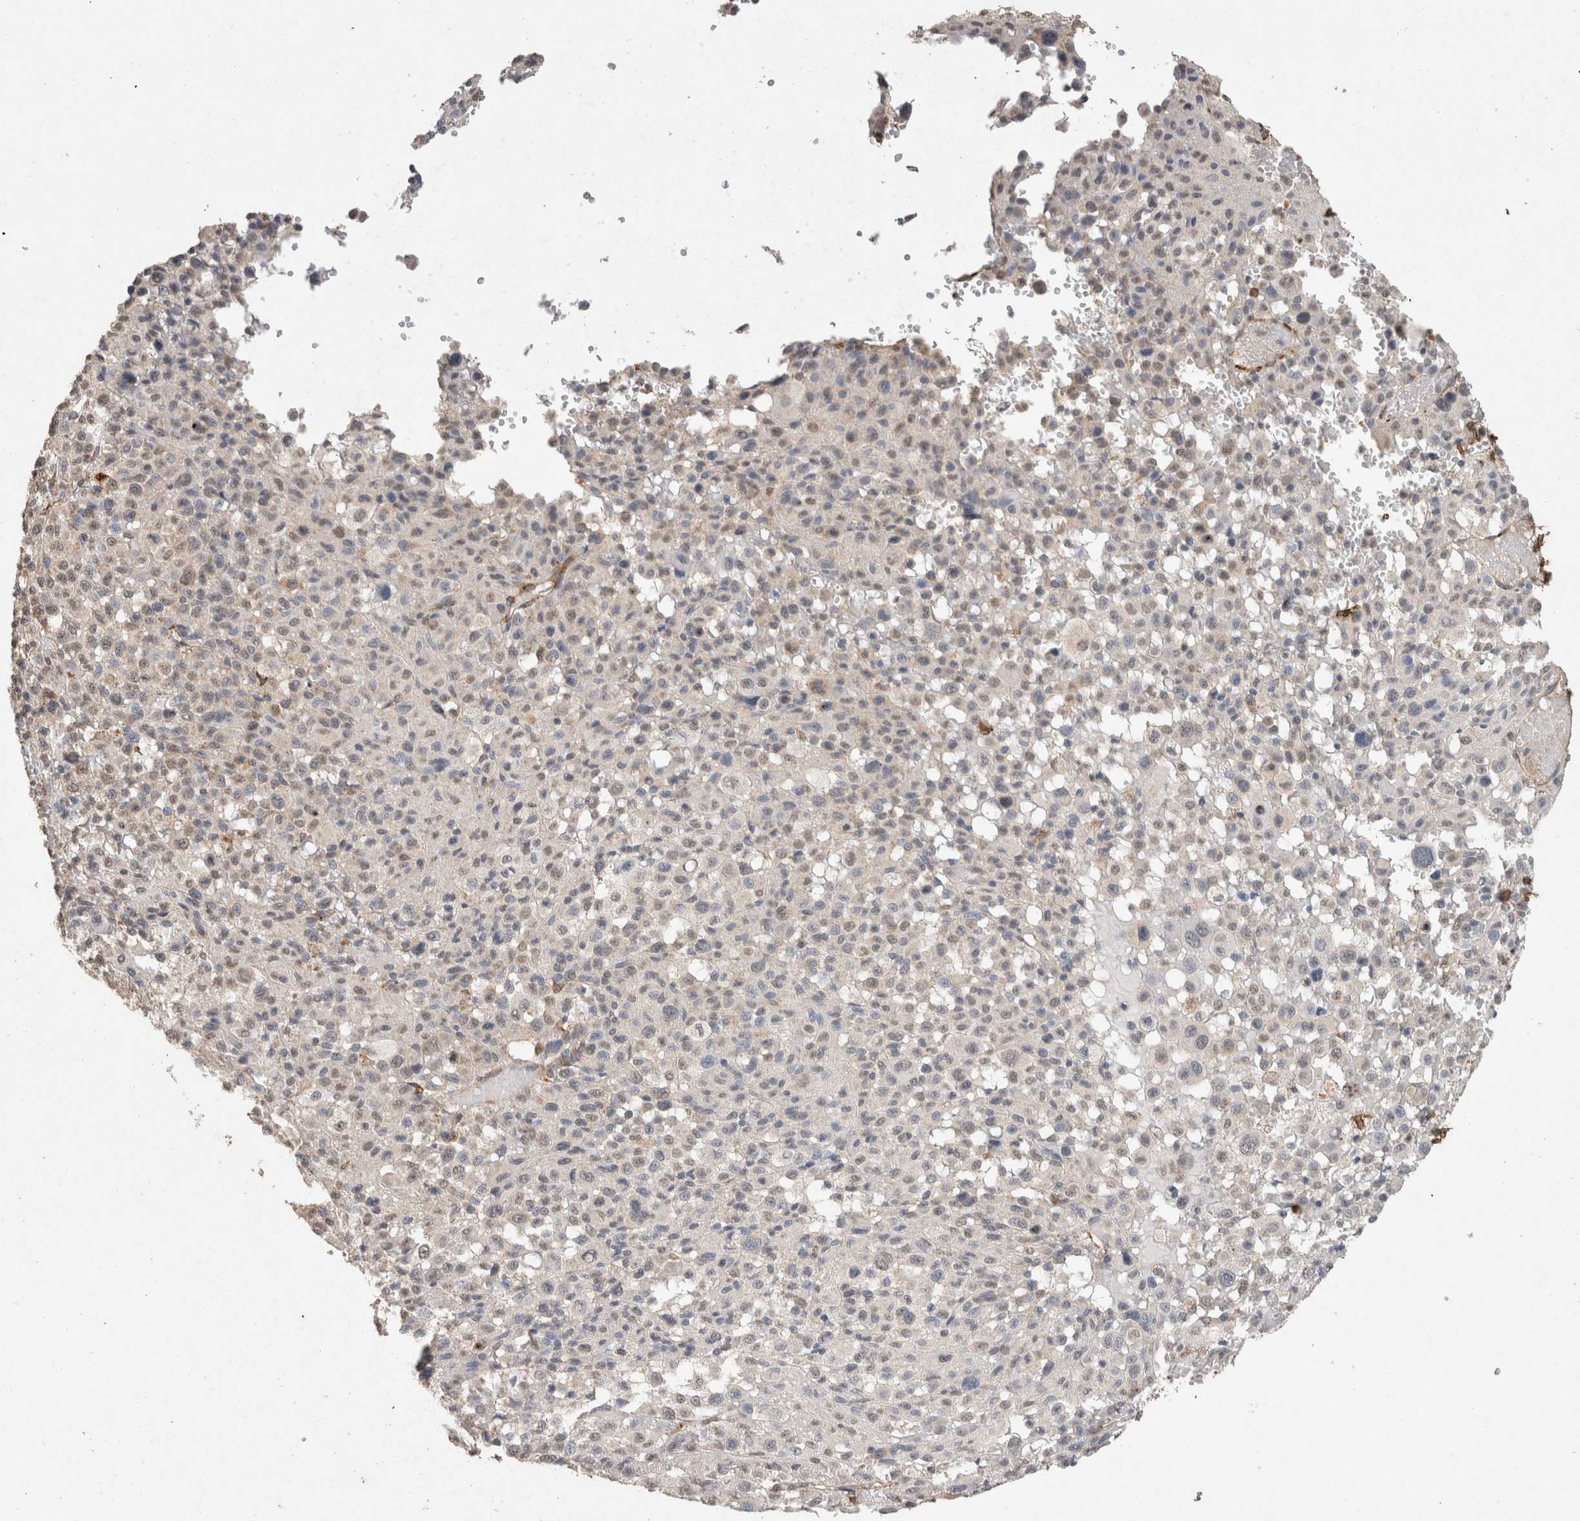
{"staining": {"intensity": "negative", "quantity": "none", "location": "none"}, "tissue": "melanoma", "cell_type": "Tumor cells", "image_type": "cancer", "snomed": [{"axis": "morphology", "description": "Malignant melanoma, Metastatic site"}, {"axis": "topography", "description": "Skin"}], "caption": "High magnification brightfield microscopy of melanoma stained with DAB (brown) and counterstained with hematoxylin (blue): tumor cells show no significant positivity.", "gene": "C1QTNF5", "patient": {"sex": "female", "age": 74}}